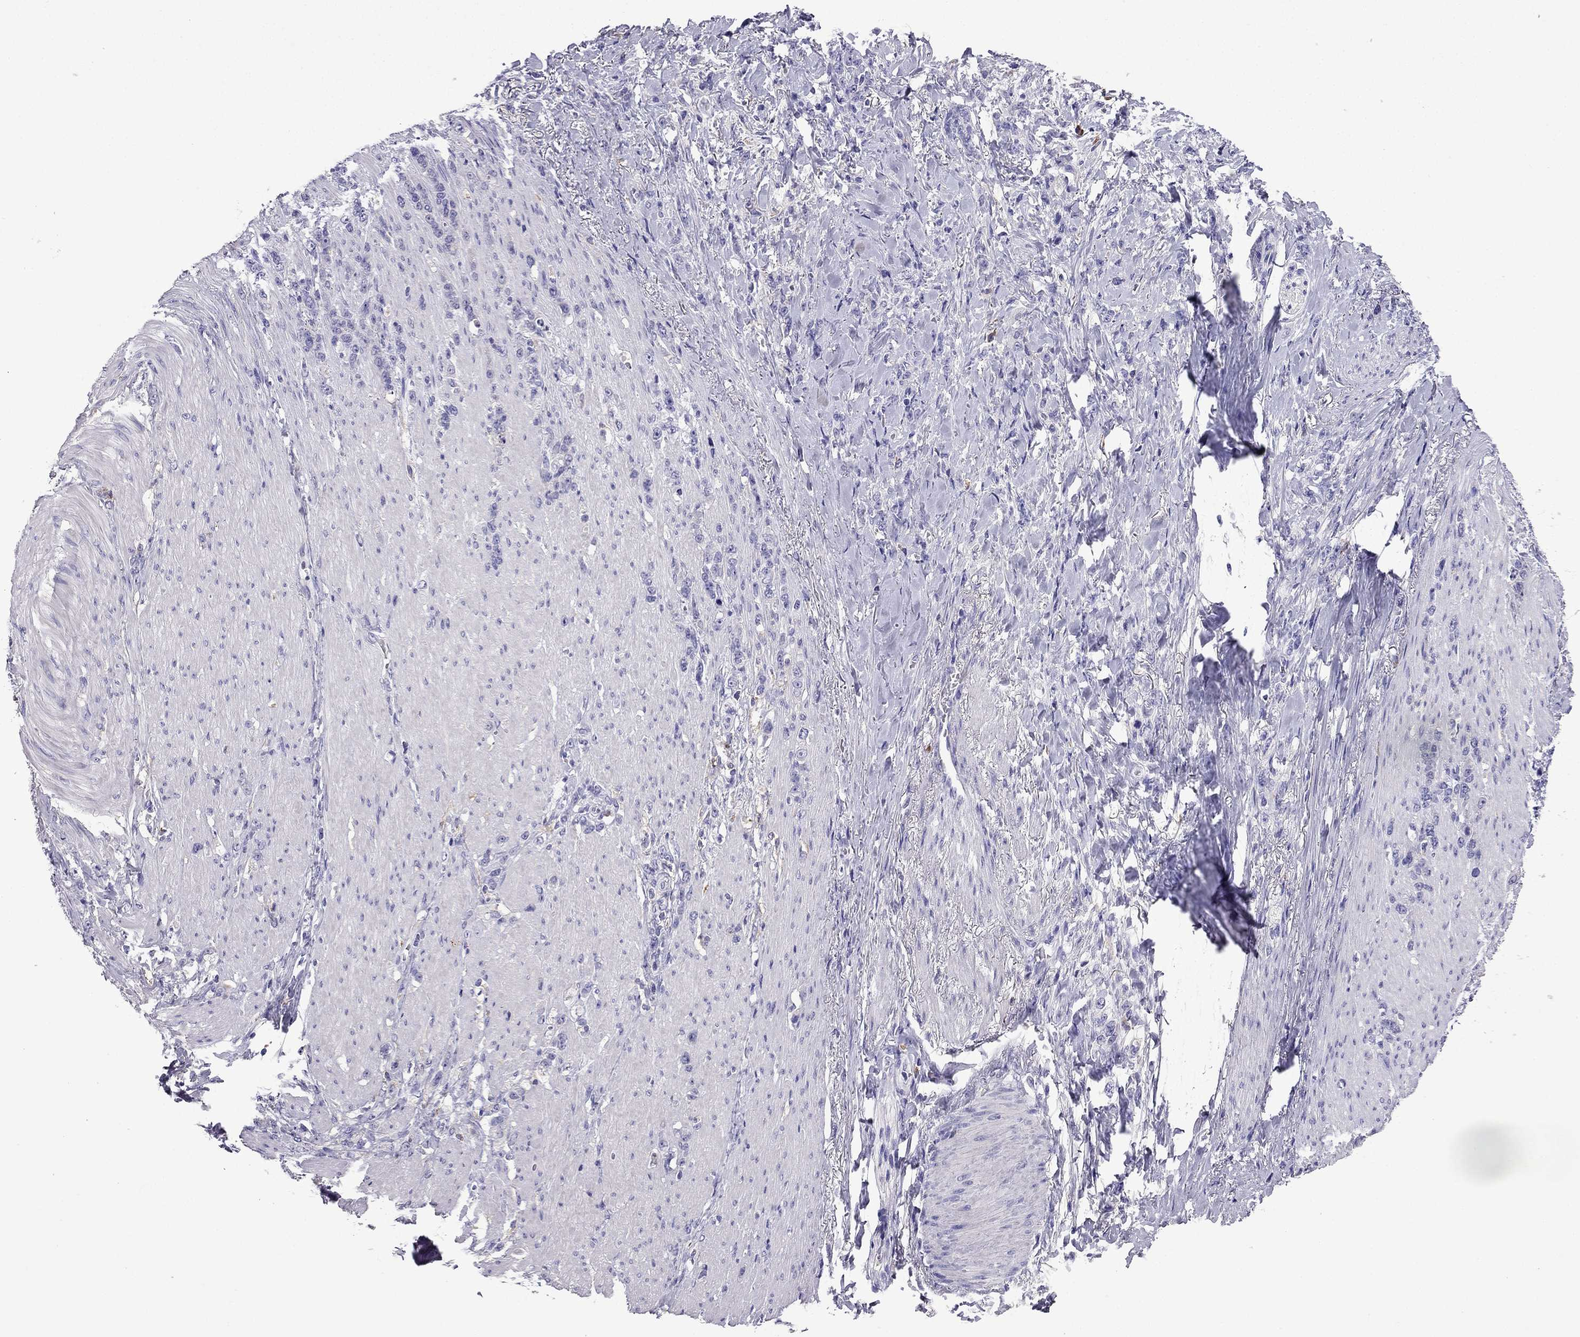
{"staining": {"intensity": "negative", "quantity": "none", "location": "none"}, "tissue": "stomach cancer", "cell_type": "Tumor cells", "image_type": "cancer", "snomed": [{"axis": "morphology", "description": "Adenocarcinoma, NOS"}, {"axis": "topography", "description": "Stomach, lower"}], "caption": "Immunohistochemistry photomicrograph of human stomach cancer stained for a protein (brown), which shows no staining in tumor cells. (DAB IHC visualized using brightfield microscopy, high magnification).", "gene": "TSSK4", "patient": {"sex": "male", "age": 88}}